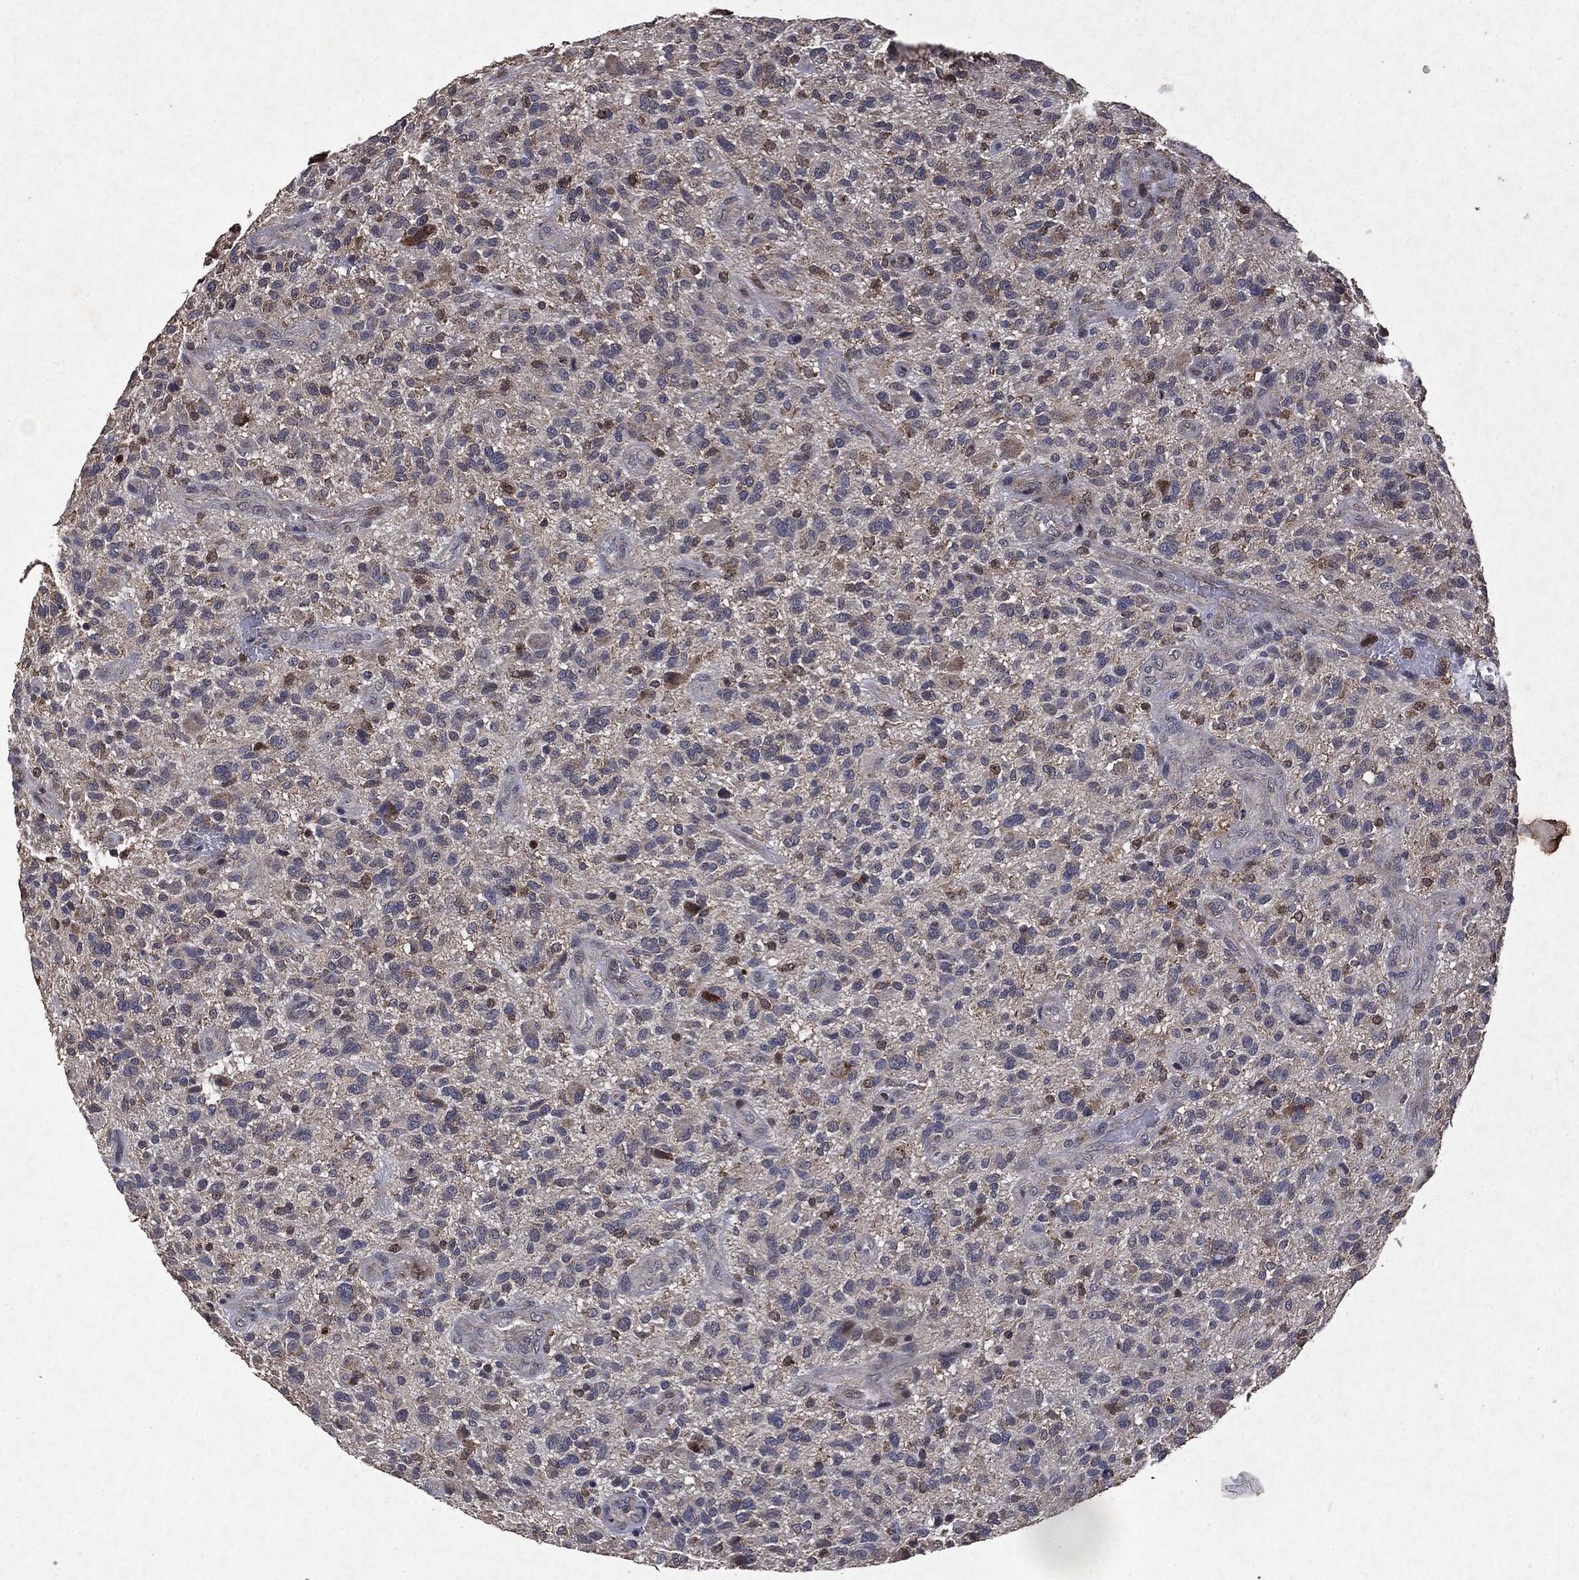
{"staining": {"intensity": "negative", "quantity": "none", "location": "none"}, "tissue": "glioma", "cell_type": "Tumor cells", "image_type": "cancer", "snomed": [{"axis": "morphology", "description": "Glioma, malignant, High grade"}, {"axis": "topography", "description": "Brain"}], "caption": "Glioma was stained to show a protein in brown. There is no significant expression in tumor cells. (DAB (3,3'-diaminobenzidine) IHC visualized using brightfield microscopy, high magnification).", "gene": "PTEN", "patient": {"sex": "male", "age": 47}}